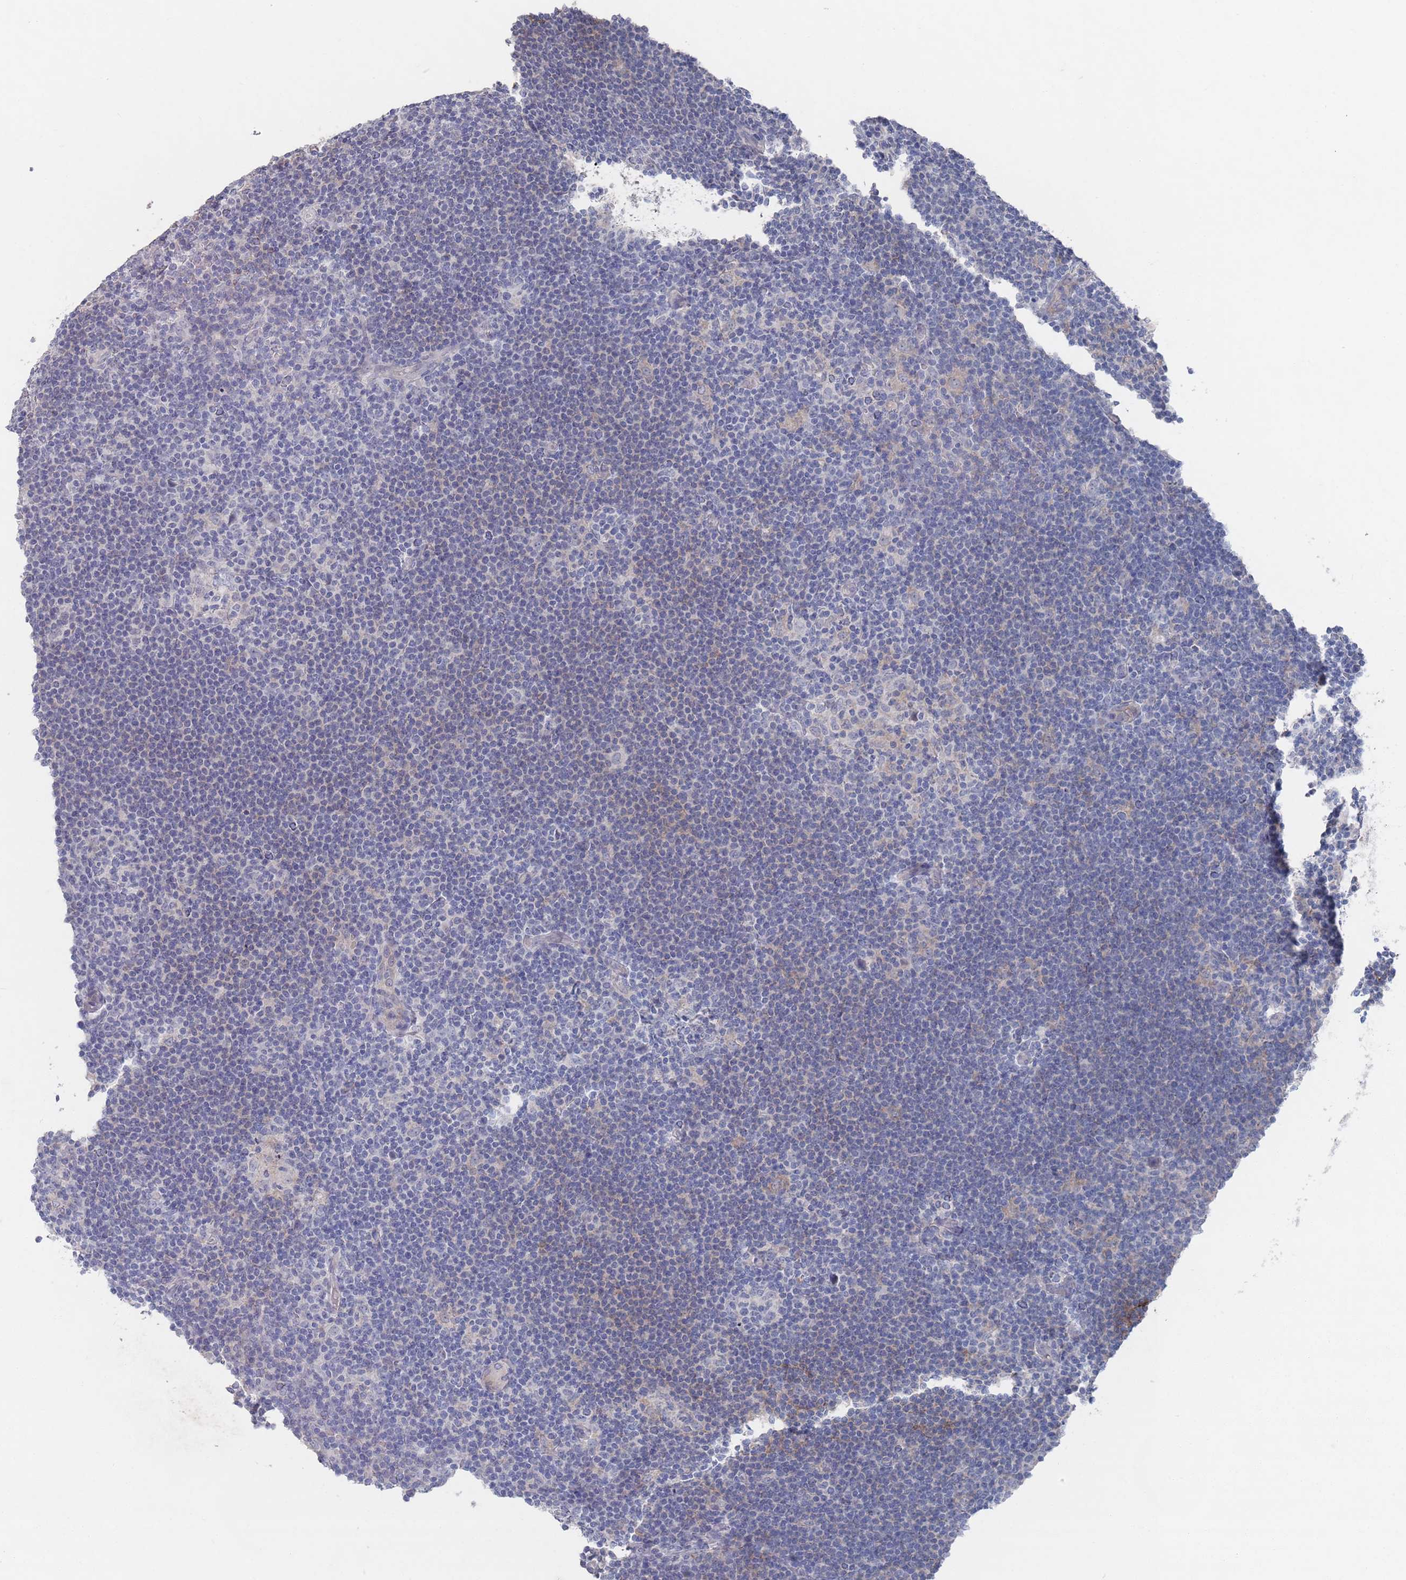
{"staining": {"intensity": "negative", "quantity": "none", "location": "none"}, "tissue": "lymphoma", "cell_type": "Tumor cells", "image_type": "cancer", "snomed": [{"axis": "morphology", "description": "Hodgkin's disease, NOS"}, {"axis": "topography", "description": "Lymph node"}], "caption": "DAB immunohistochemical staining of Hodgkin's disease demonstrates no significant expression in tumor cells.", "gene": "PROM2", "patient": {"sex": "female", "age": 57}}